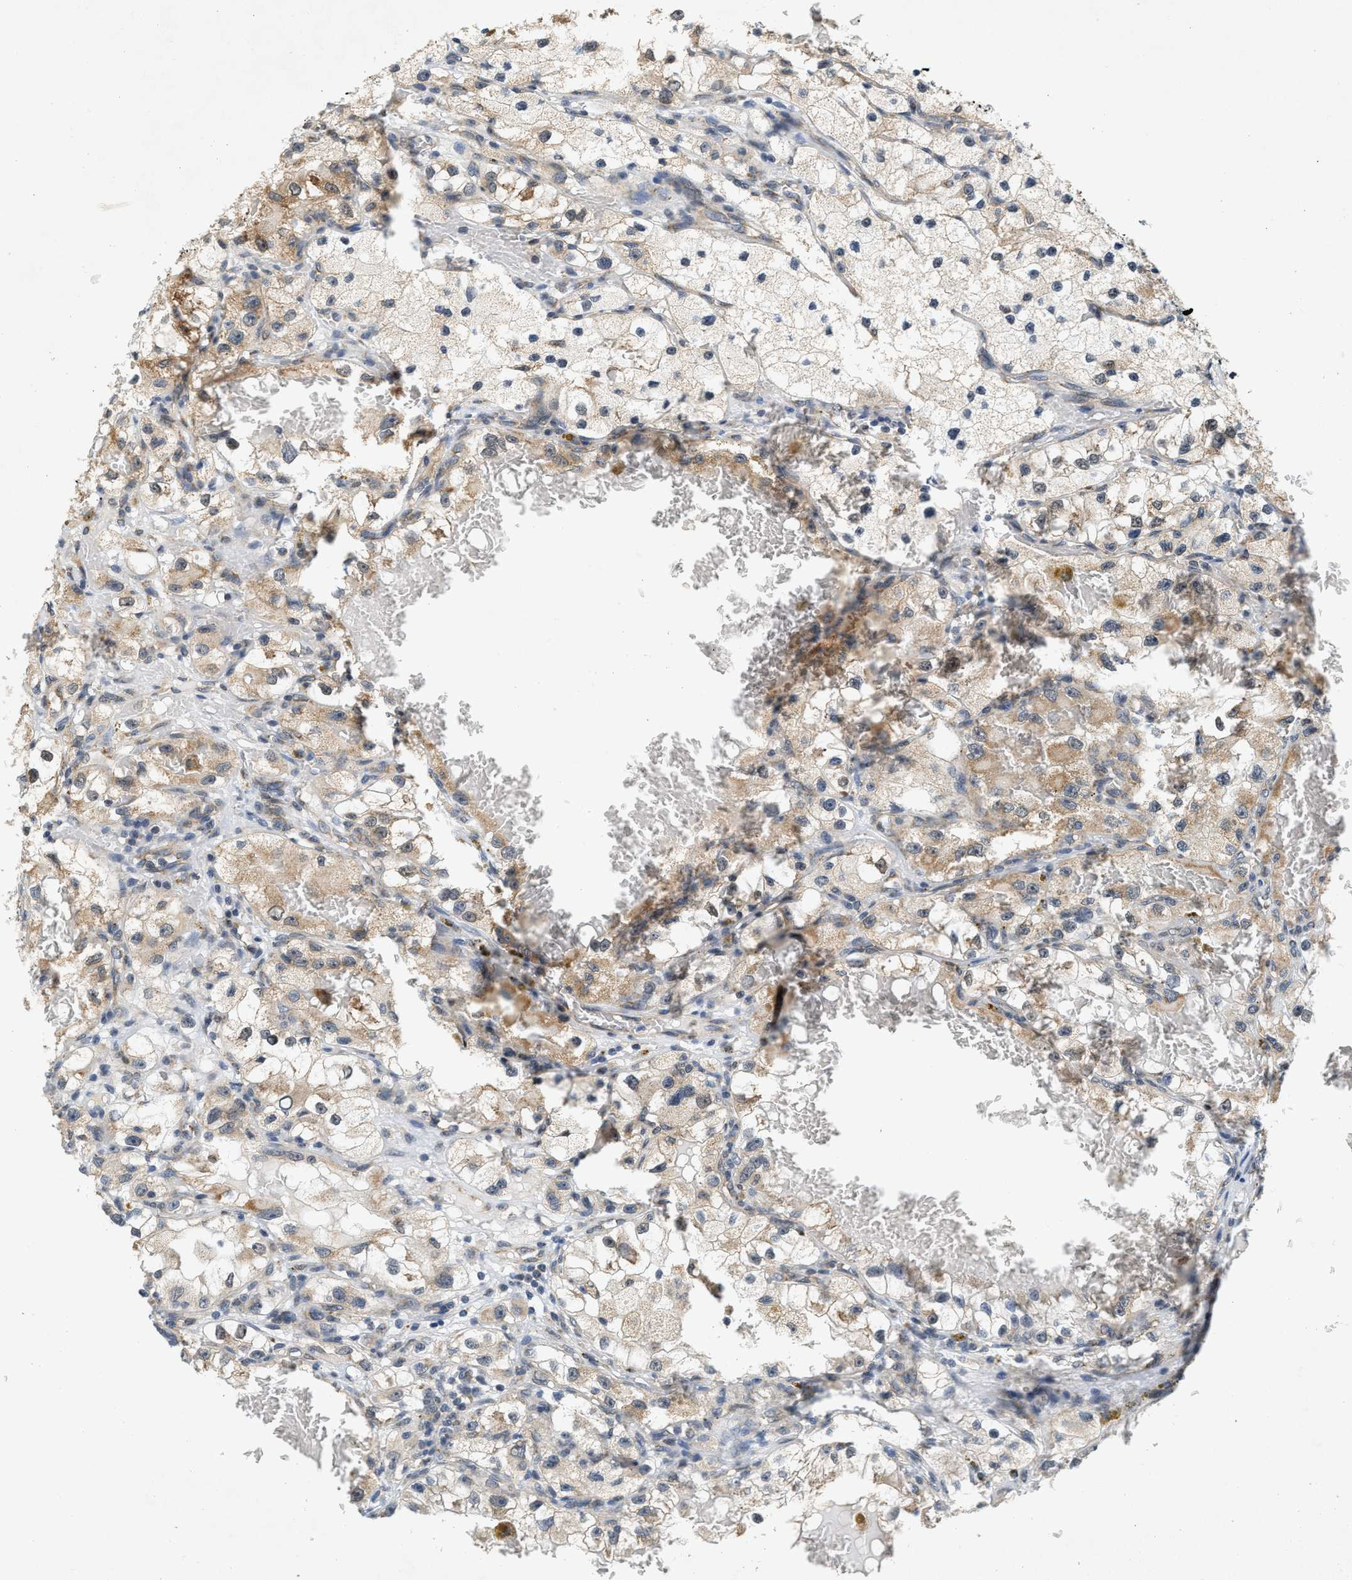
{"staining": {"intensity": "weak", "quantity": "25%-75%", "location": "cytoplasmic/membranous"}, "tissue": "renal cancer", "cell_type": "Tumor cells", "image_type": "cancer", "snomed": [{"axis": "morphology", "description": "Adenocarcinoma, NOS"}, {"axis": "topography", "description": "Kidney"}], "caption": "Immunohistochemistry photomicrograph of adenocarcinoma (renal) stained for a protein (brown), which reveals low levels of weak cytoplasmic/membranous expression in approximately 25%-75% of tumor cells.", "gene": "GIGYF1", "patient": {"sex": "female", "age": 57}}